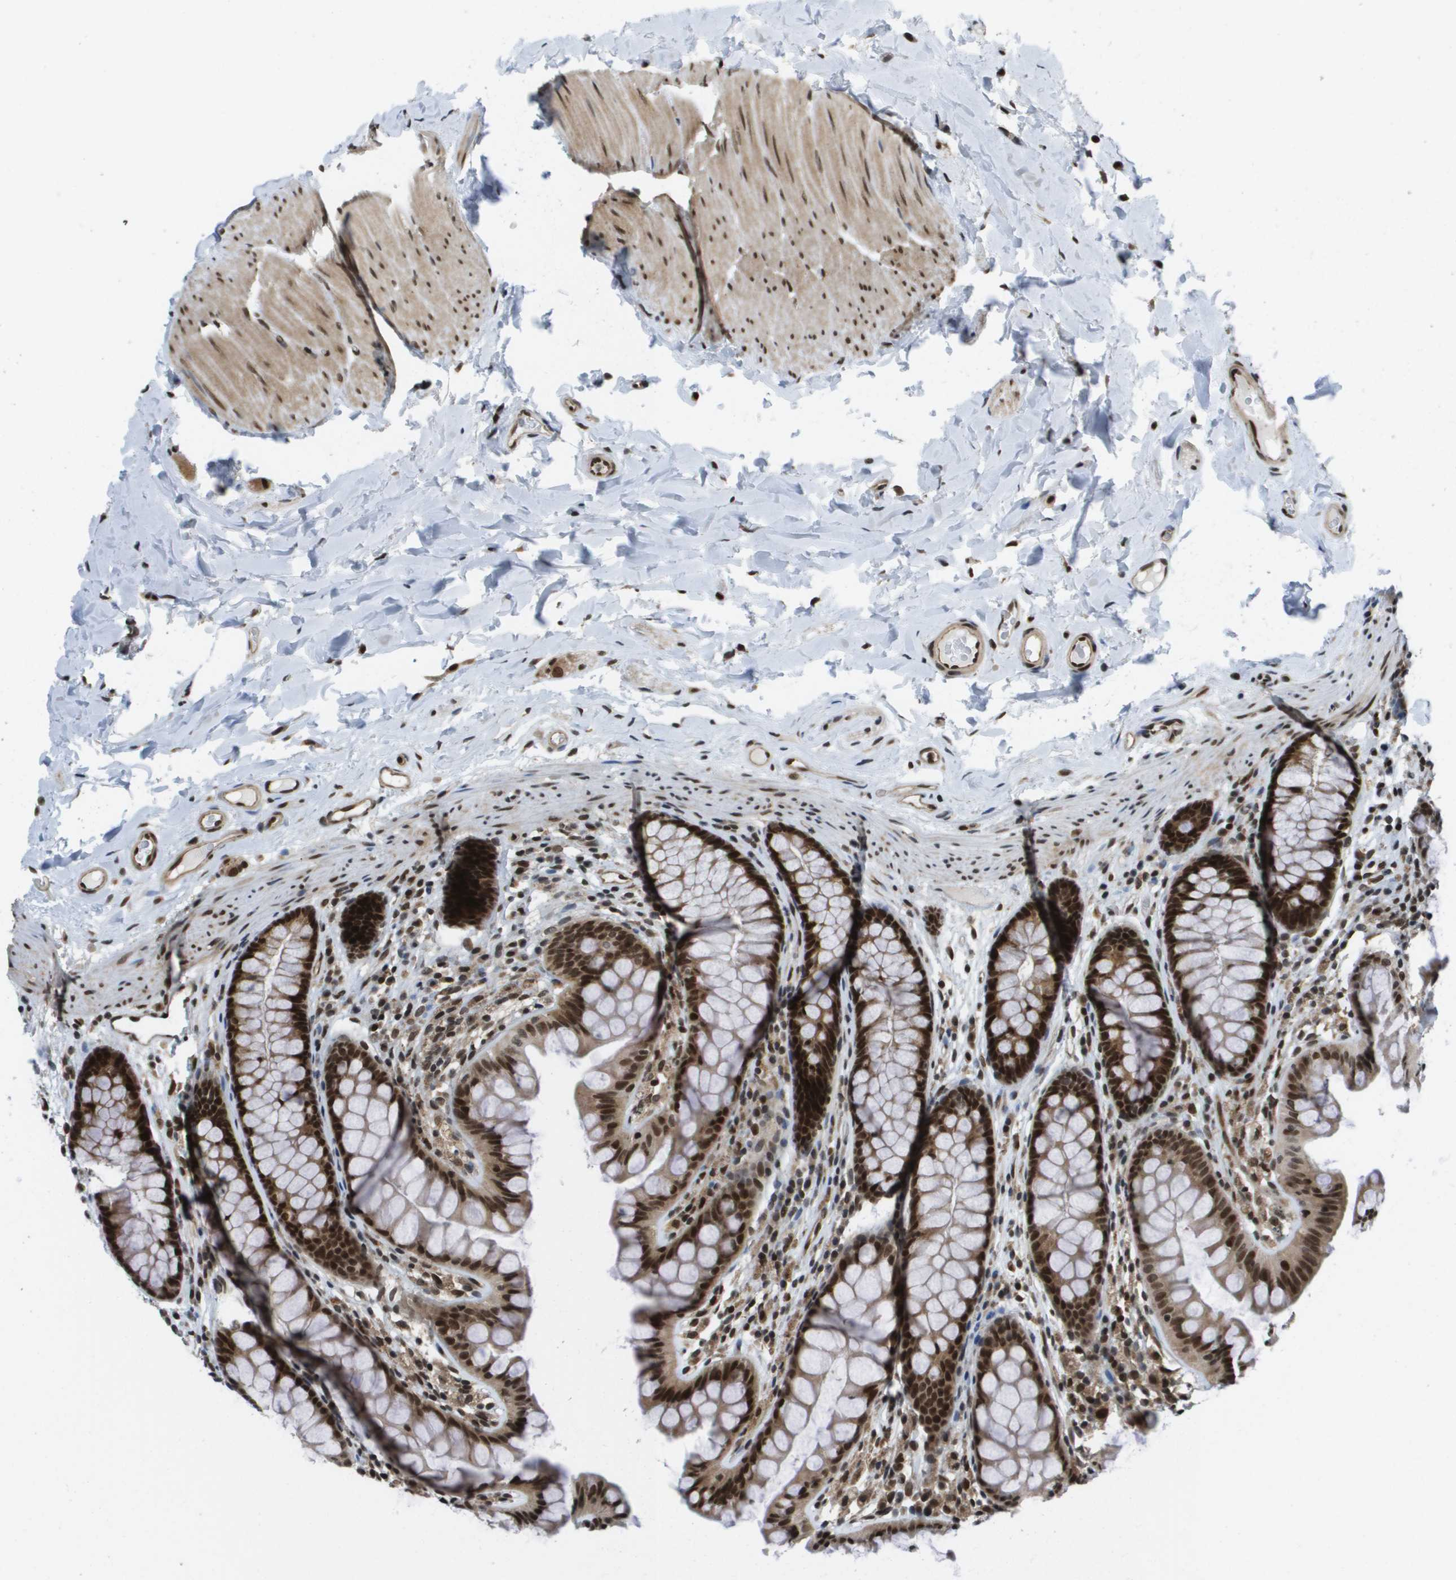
{"staining": {"intensity": "strong", "quantity": ">75%", "location": "nuclear"}, "tissue": "colon", "cell_type": "Endothelial cells", "image_type": "normal", "snomed": [{"axis": "morphology", "description": "Normal tissue, NOS"}, {"axis": "topography", "description": "Colon"}], "caption": "Protein staining shows strong nuclear expression in approximately >75% of endothelial cells in normal colon. Using DAB (brown) and hematoxylin (blue) stains, captured at high magnification using brightfield microscopy.", "gene": "RECQL4", "patient": {"sex": "female", "age": 55}}